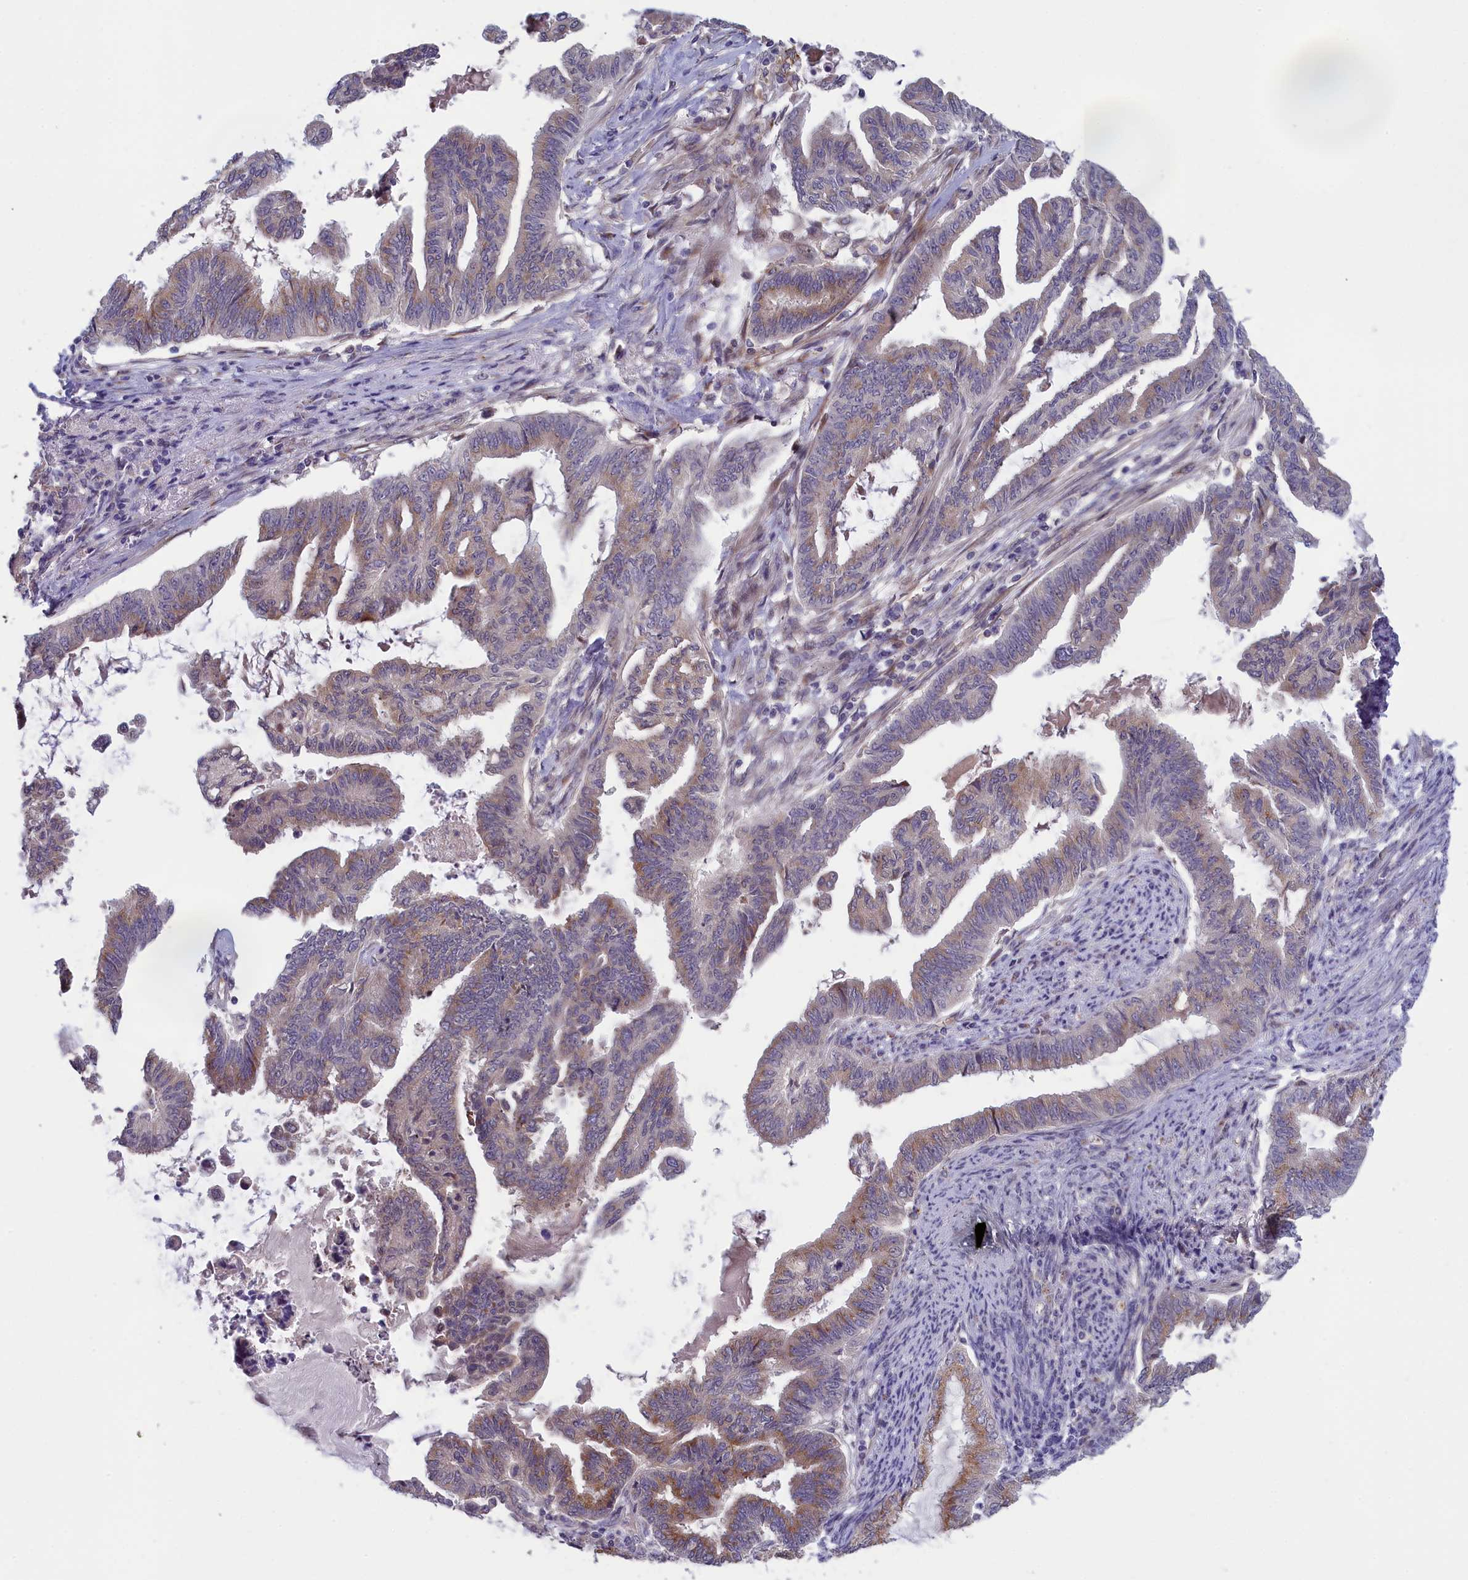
{"staining": {"intensity": "moderate", "quantity": "<25%", "location": "cytoplasmic/membranous"}, "tissue": "endometrial cancer", "cell_type": "Tumor cells", "image_type": "cancer", "snomed": [{"axis": "morphology", "description": "Adenocarcinoma, NOS"}, {"axis": "topography", "description": "Endometrium"}], "caption": "This is a photomicrograph of immunohistochemistry (IHC) staining of endometrial adenocarcinoma, which shows moderate staining in the cytoplasmic/membranous of tumor cells.", "gene": "IGFALS", "patient": {"sex": "female", "age": 86}}